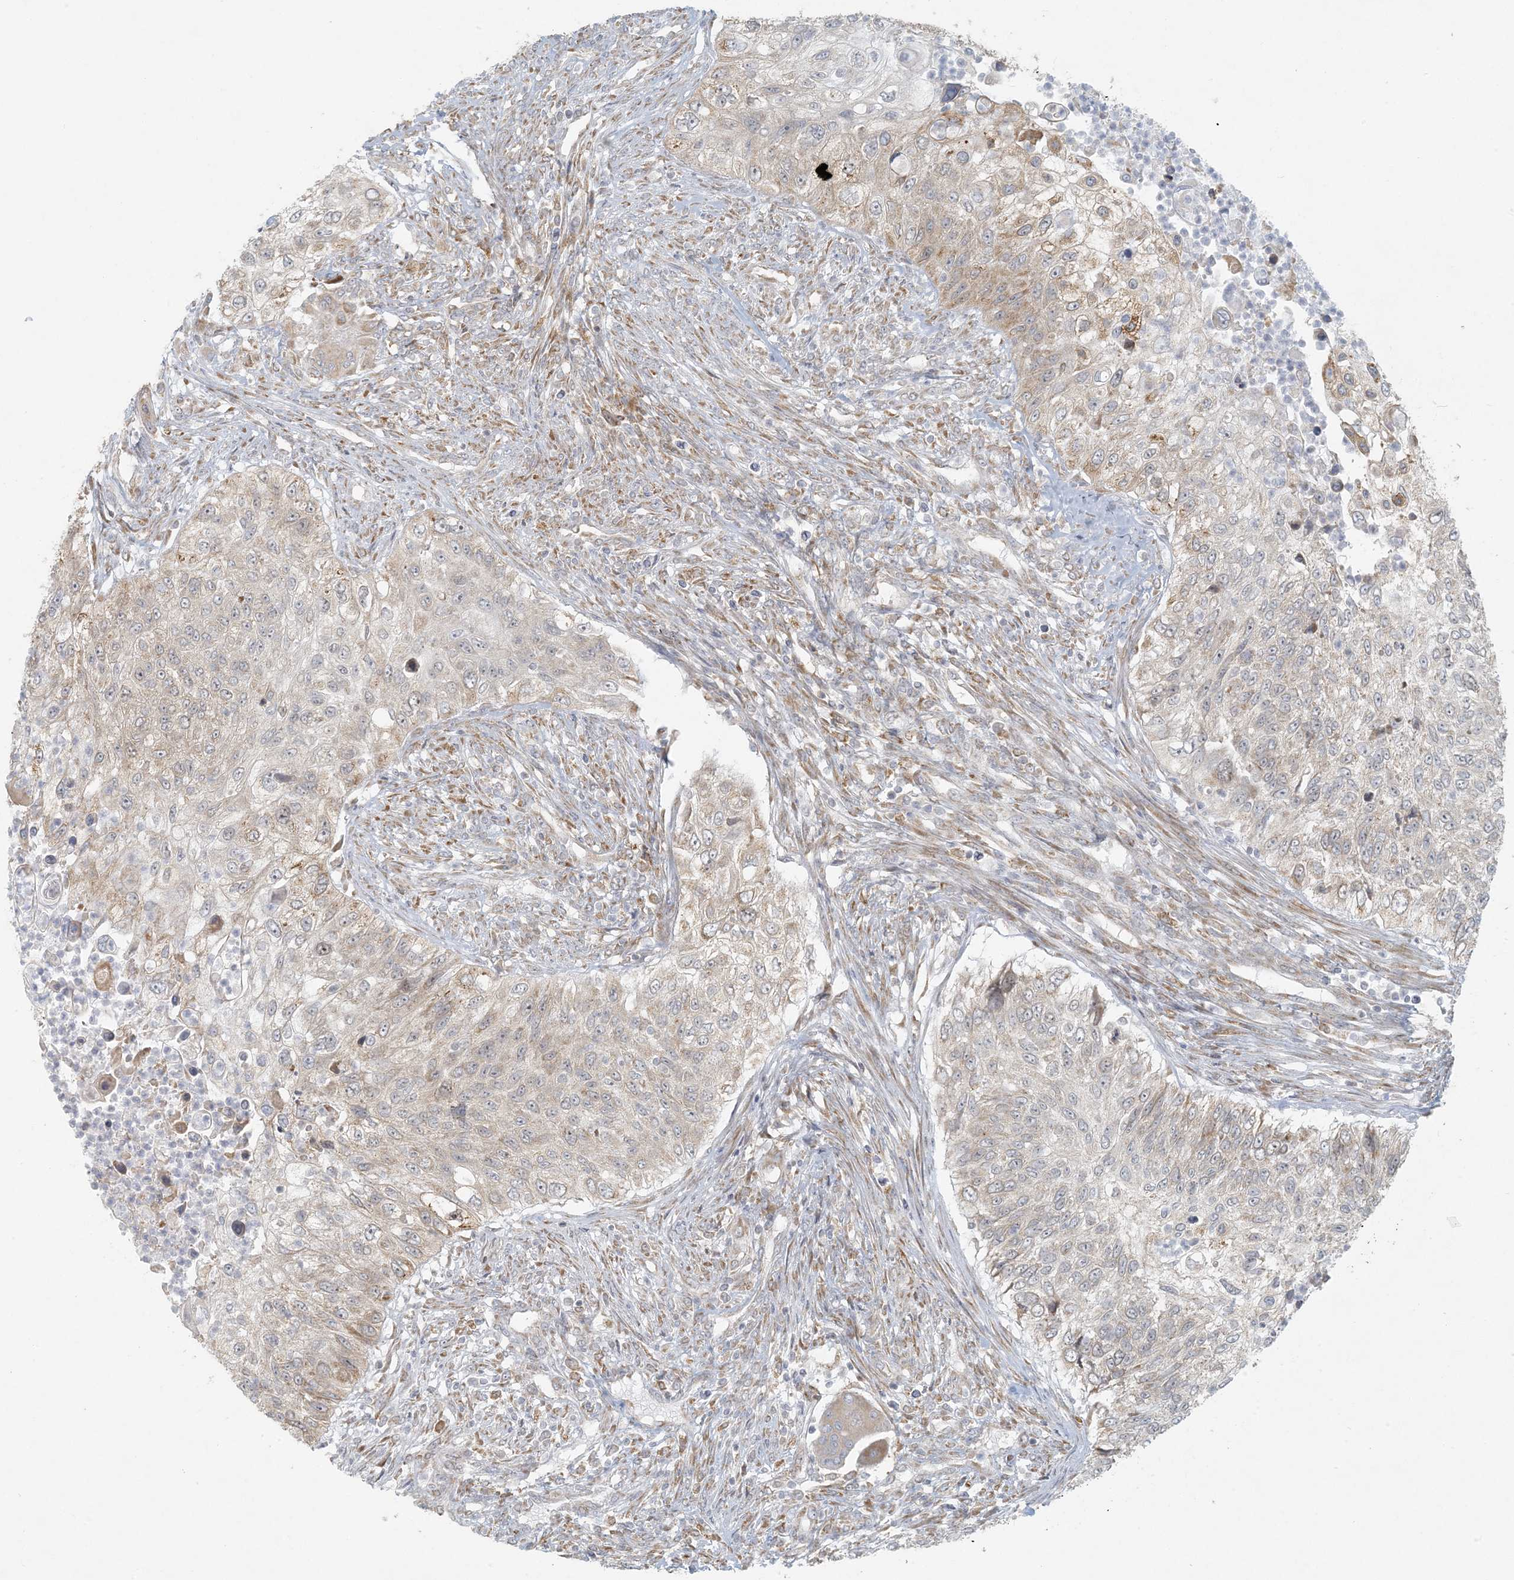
{"staining": {"intensity": "moderate", "quantity": ">75%", "location": "cytoplasmic/membranous"}, "tissue": "urothelial cancer", "cell_type": "Tumor cells", "image_type": "cancer", "snomed": [{"axis": "morphology", "description": "Urothelial carcinoma, High grade"}, {"axis": "topography", "description": "Urinary bladder"}], "caption": "A high-resolution micrograph shows immunohistochemistry staining of urothelial cancer, which shows moderate cytoplasmic/membranous positivity in about >75% of tumor cells.", "gene": "HACL1", "patient": {"sex": "female", "age": 60}}